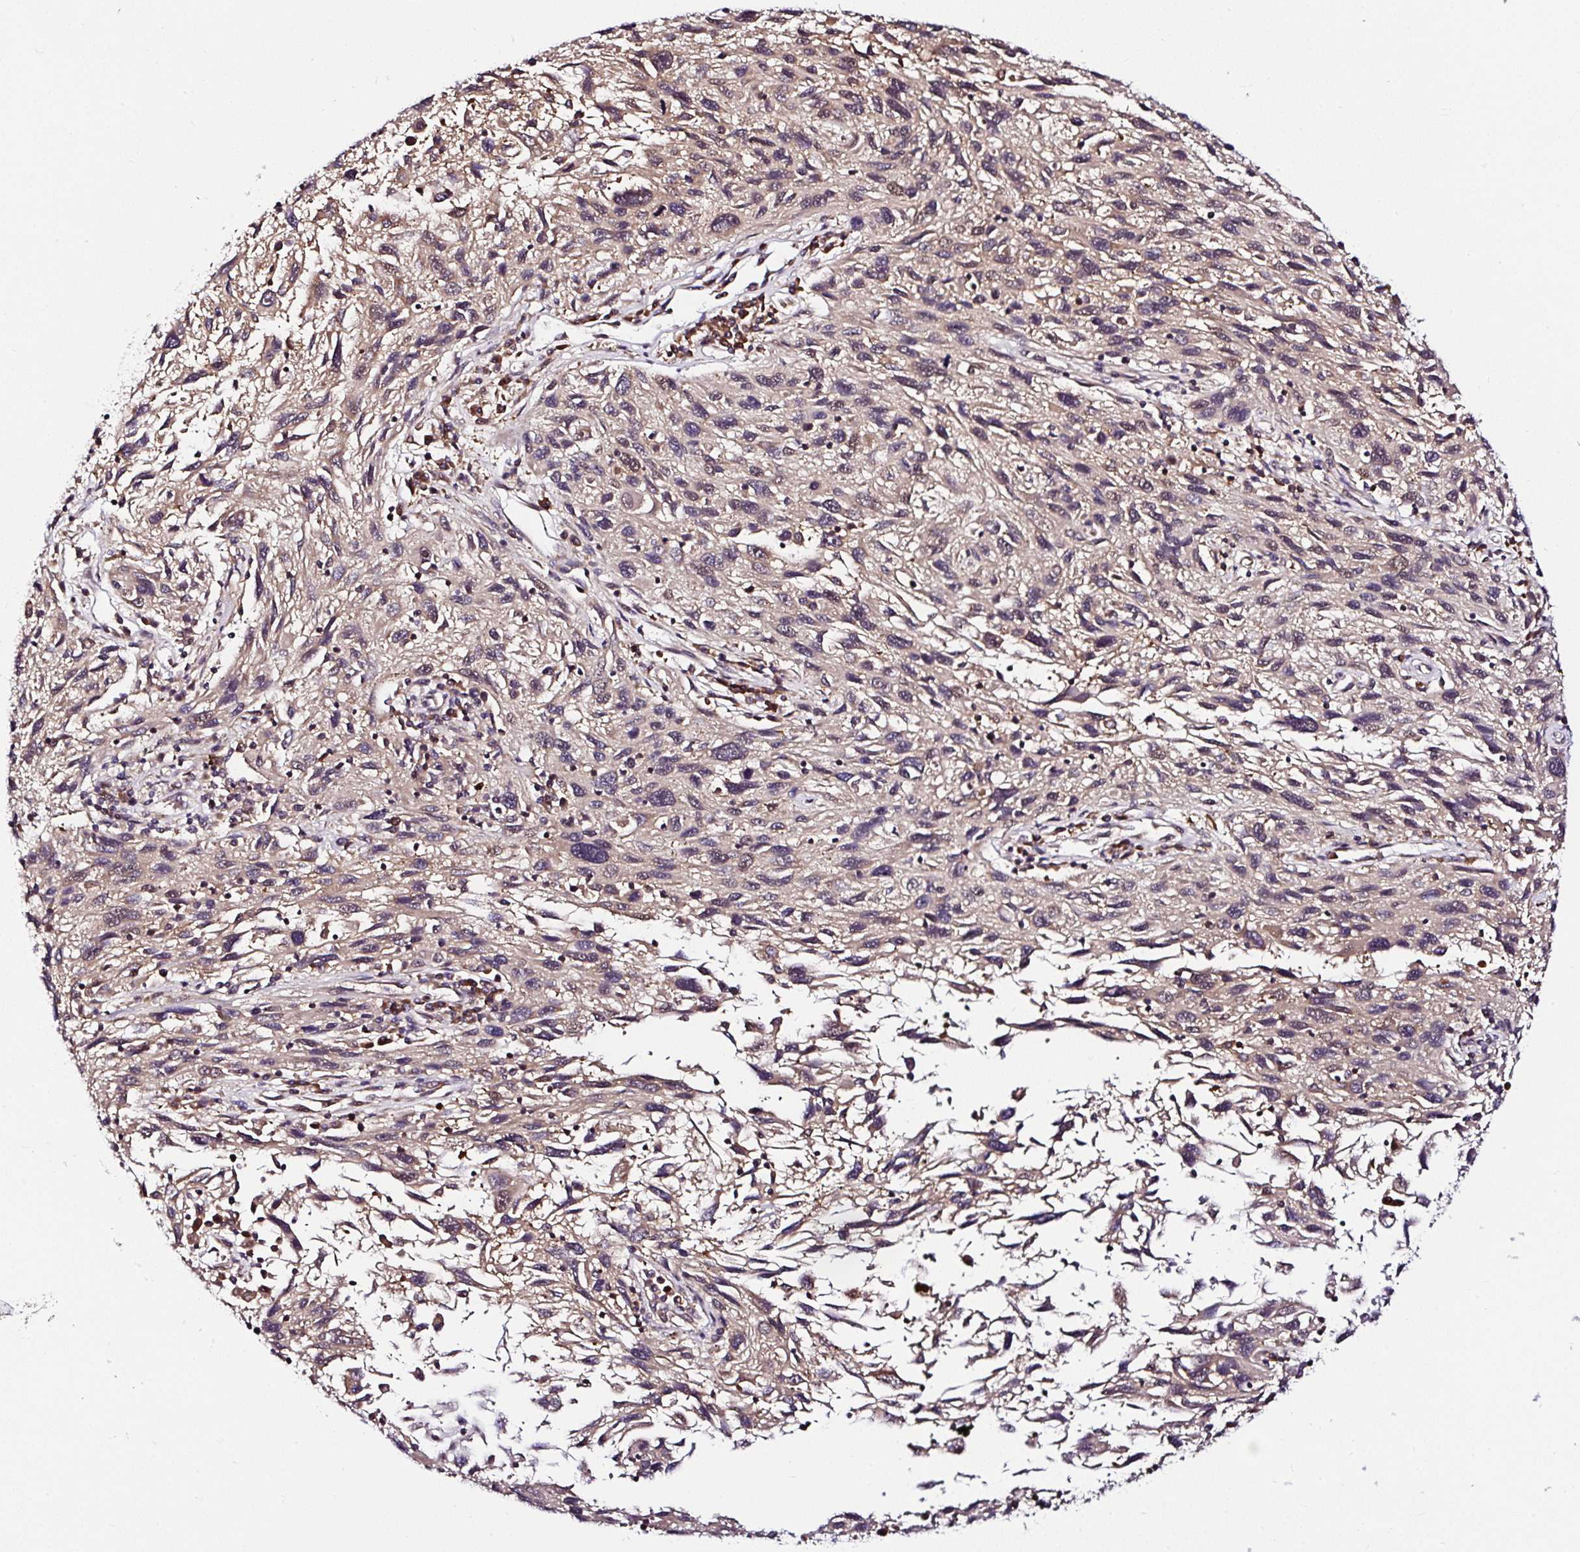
{"staining": {"intensity": "moderate", "quantity": "<25%", "location": "cytoplasmic/membranous"}, "tissue": "melanoma", "cell_type": "Tumor cells", "image_type": "cancer", "snomed": [{"axis": "morphology", "description": "Malignant melanoma, NOS"}, {"axis": "topography", "description": "Skin"}], "caption": "A photomicrograph showing moderate cytoplasmic/membranous positivity in approximately <25% of tumor cells in melanoma, as visualized by brown immunohistochemical staining.", "gene": "PIN4", "patient": {"sex": "male", "age": 53}}